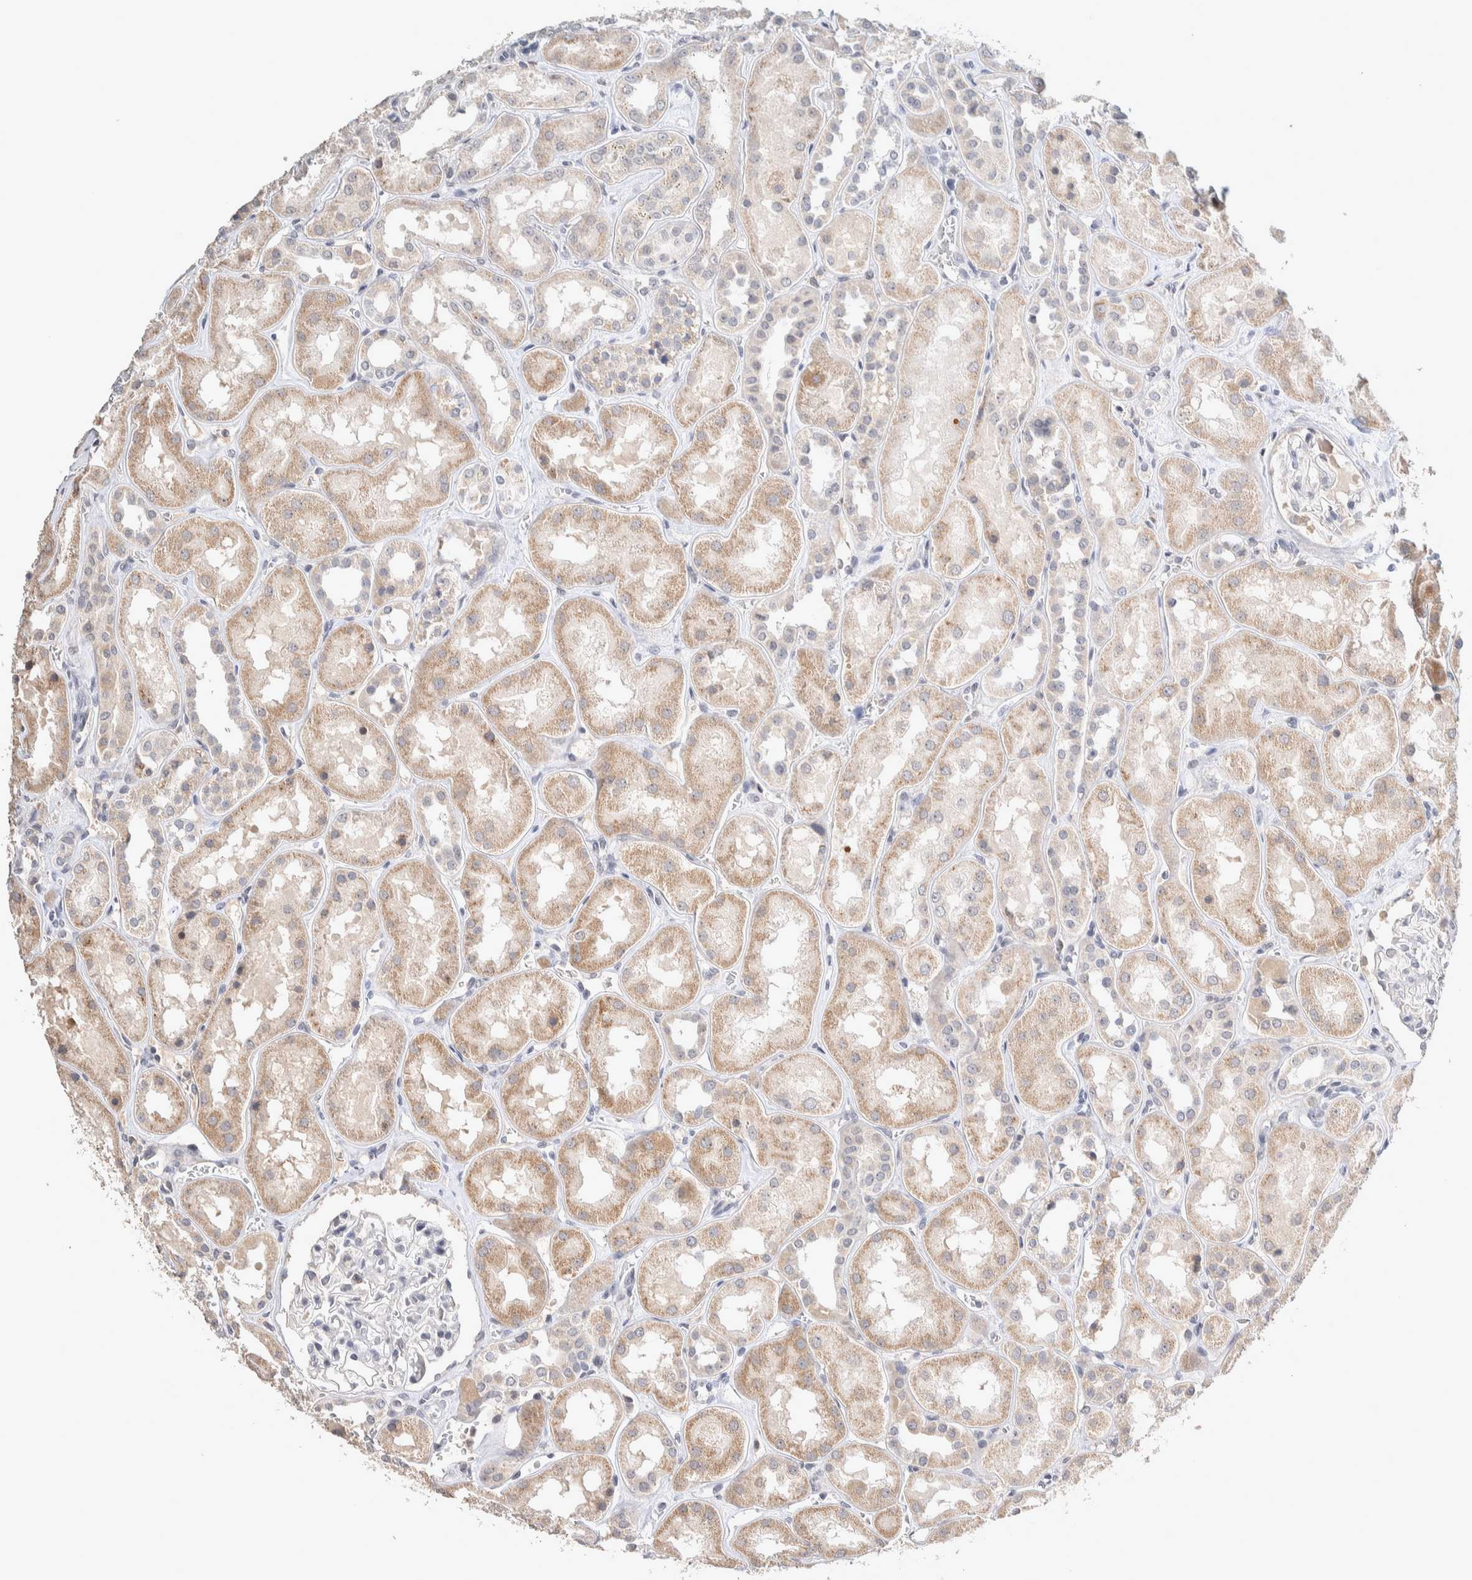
{"staining": {"intensity": "negative", "quantity": "none", "location": "none"}, "tissue": "kidney", "cell_type": "Cells in glomeruli", "image_type": "normal", "snomed": [{"axis": "morphology", "description": "Normal tissue, NOS"}, {"axis": "topography", "description": "Kidney"}], "caption": "The histopathology image exhibits no staining of cells in glomeruli in unremarkable kidney.", "gene": "CRAT", "patient": {"sex": "male", "age": 70}}